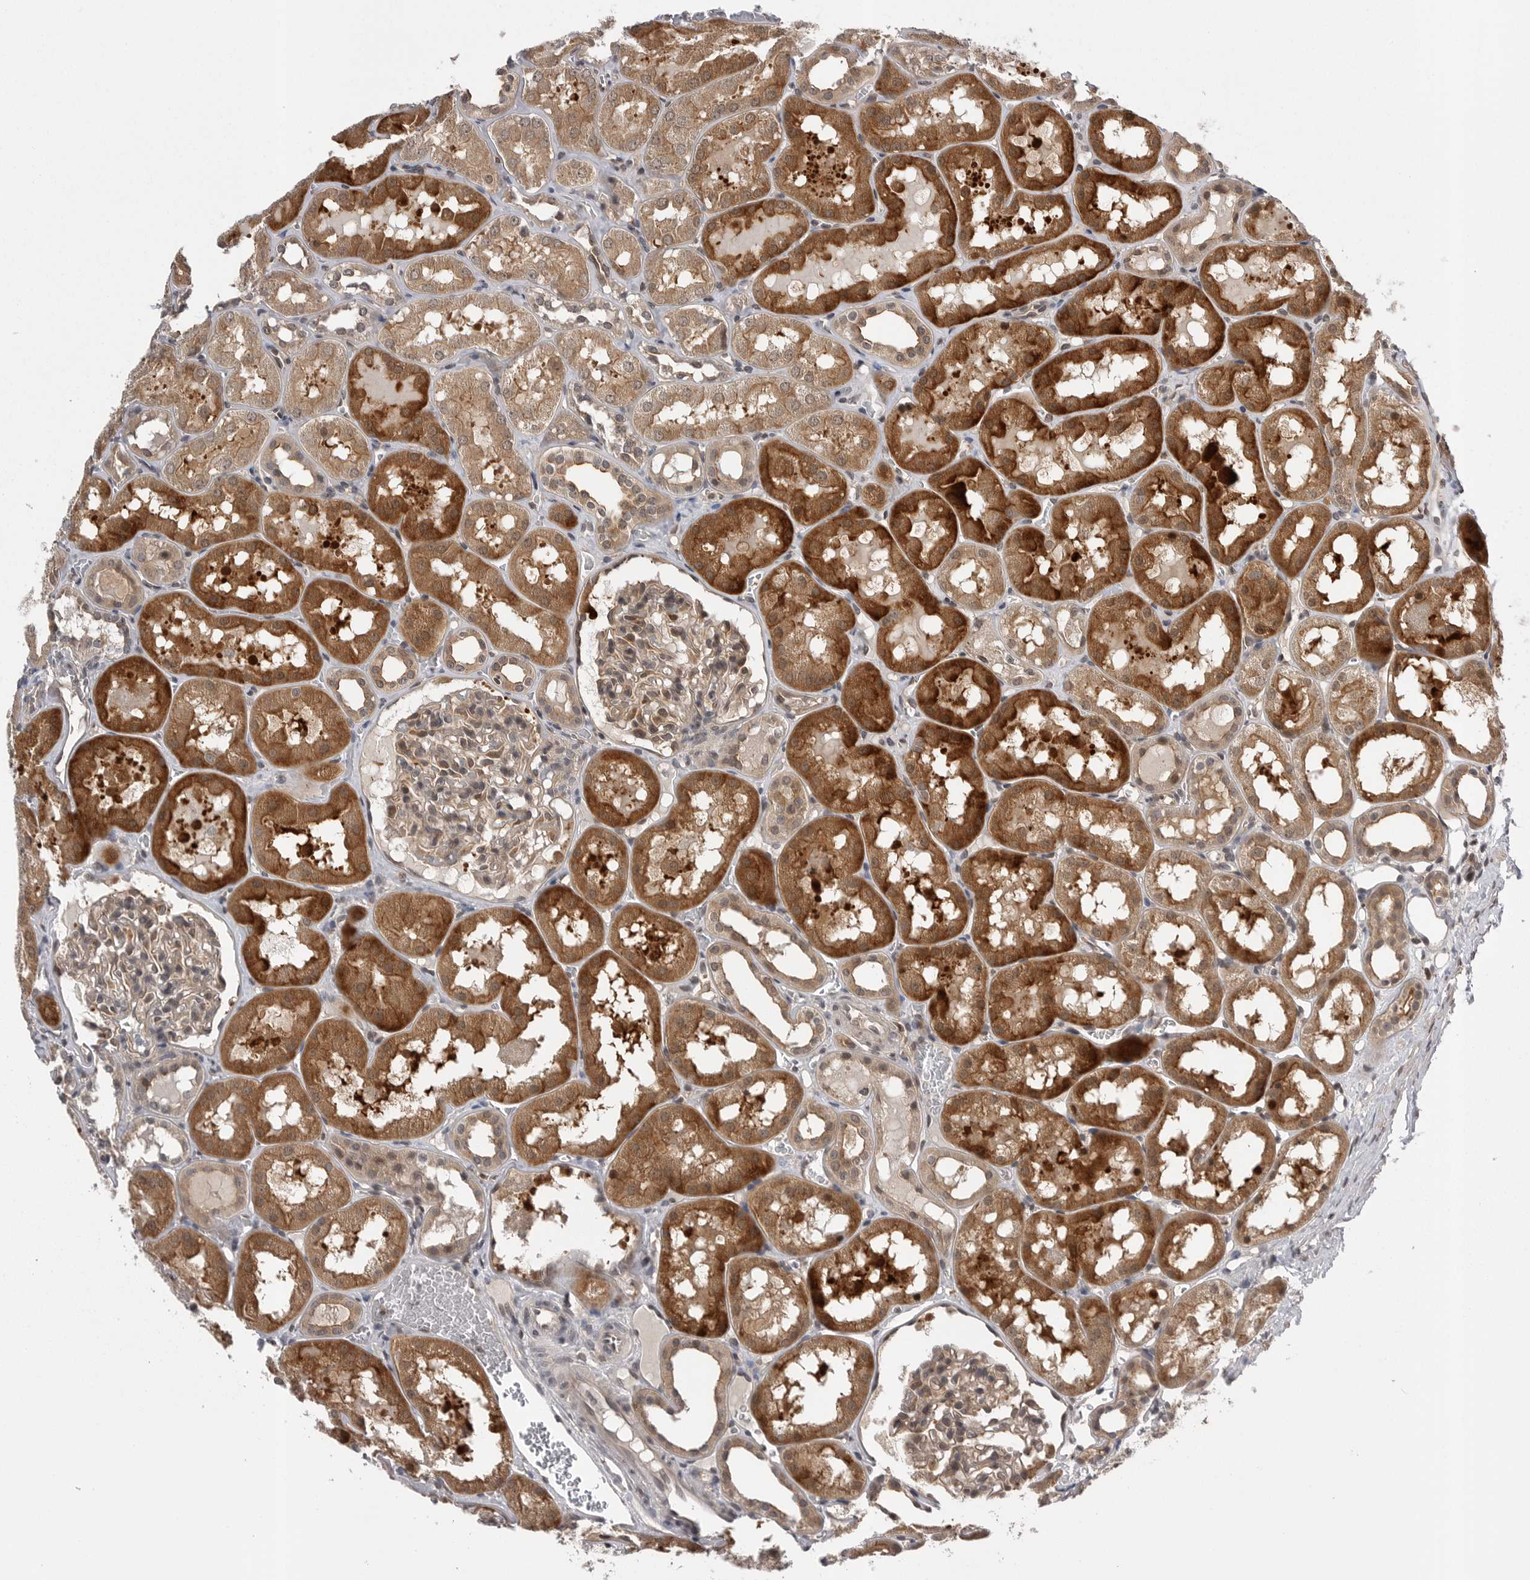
{"staining": {"intensity": "weak", "quantity": "25%-75%", "location": "nuclear"}, "tissue": "kidney", "cell_type": "Cells in glomeruli", "image_type": "normal", "snomed": [{"axis": "morphology", "description": "Normal tissue, NOS"}, {"axis": "topography", "description": "Kidney"}, {"axis": "topography", "description": "Urinary bladder"}], "caption": "Benign kidney displays weak nuclear positivity in approximately 25%-75% of cells in glomeruli.", "gene": "AOAH", "patient": {"sex": "male", "age": 16}}